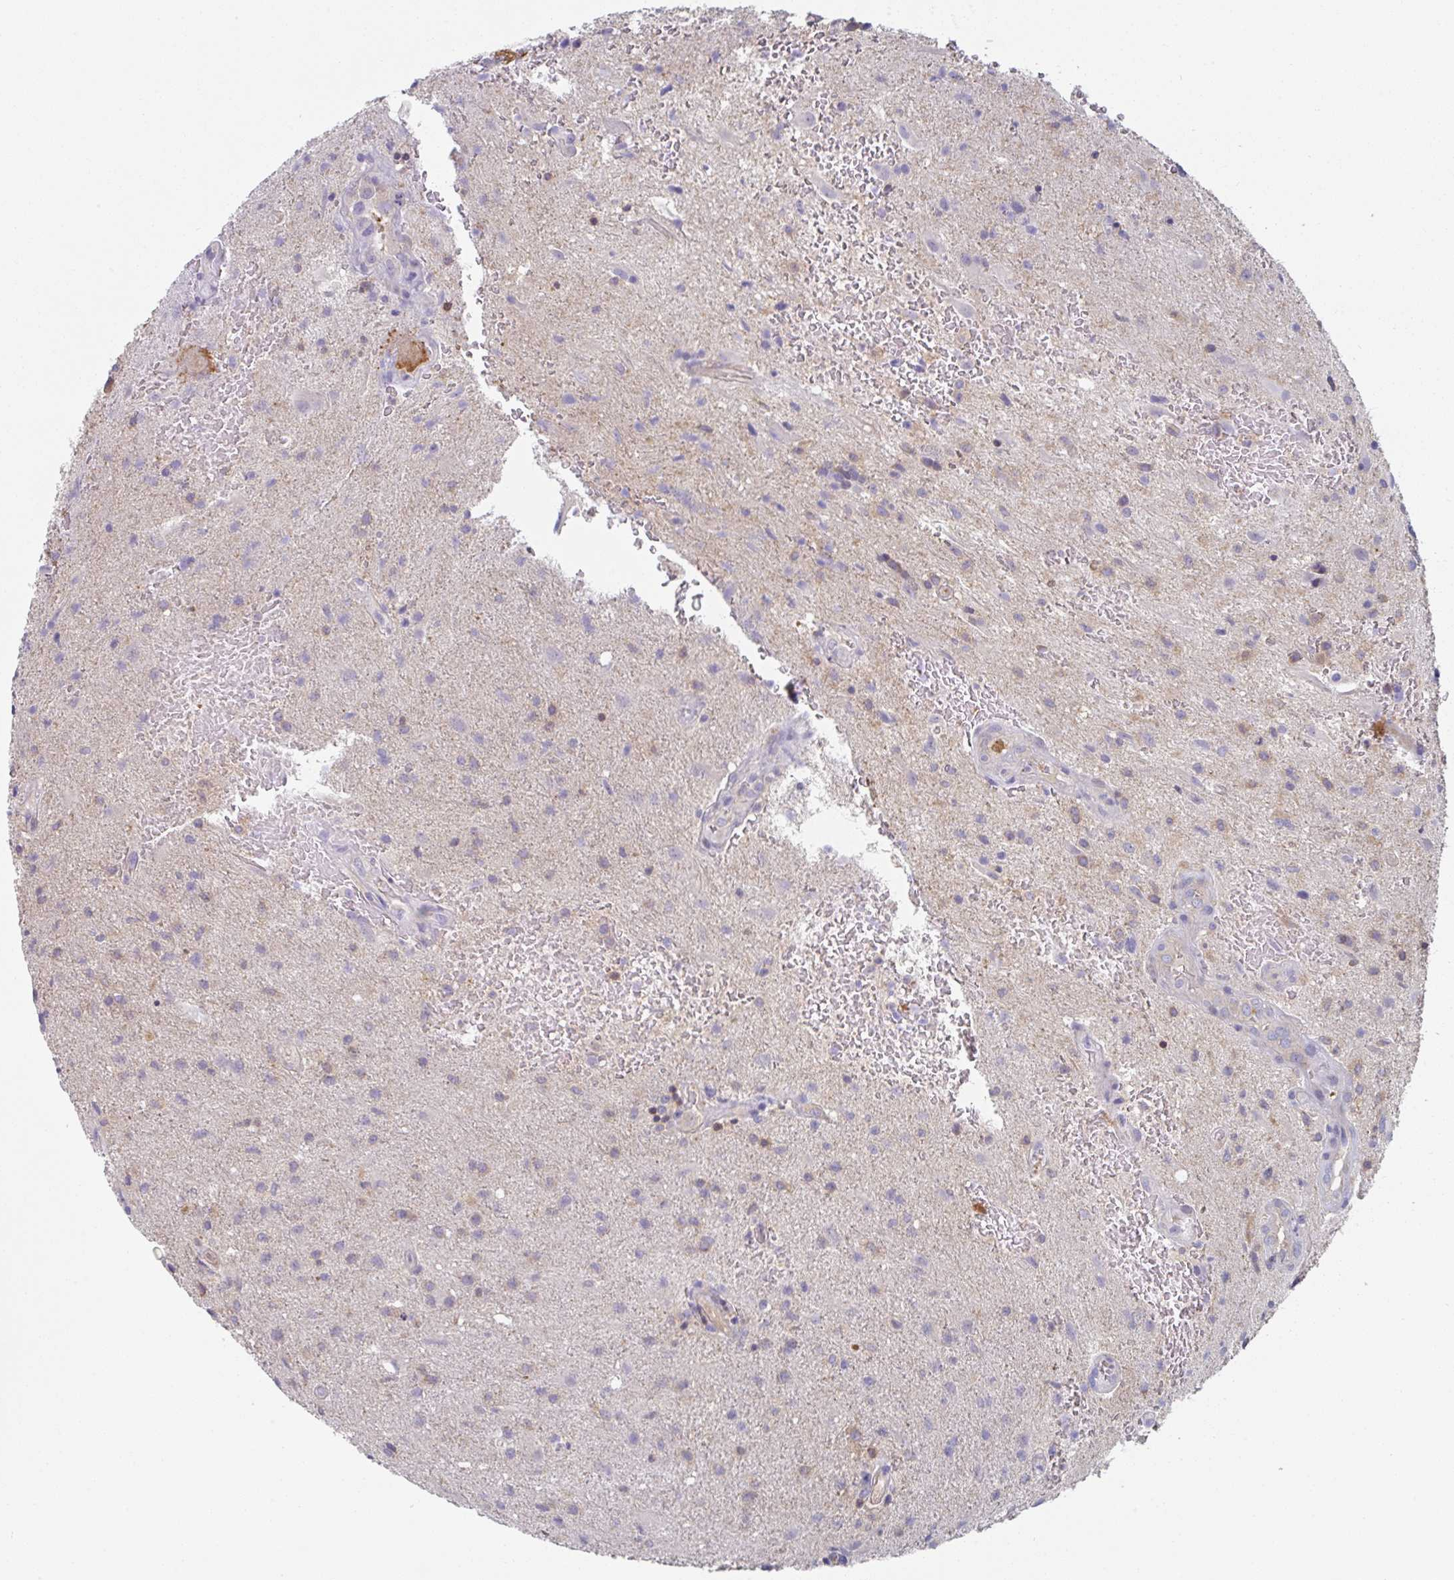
{"staining": {"intensity": "negative", "quantity": "none", "location": "none"}, "tissue": "glioma", "cell_type": "Tumor cells", "image_type": "cancer", "snomed": [{"axis": "morphology", "description": "Glioma, malignant, High grade"}, {"axis": "topography", "description": "Brain"}], "caption": "An immunohistochemistry (IHC) photomicrograph of high-grade glioma (malignant) is shown. There is no staining in tumor cells of high-grade glioma (malignant).", "gene": "AMPD2", "patient": {"sex": "male", "age": 67}}